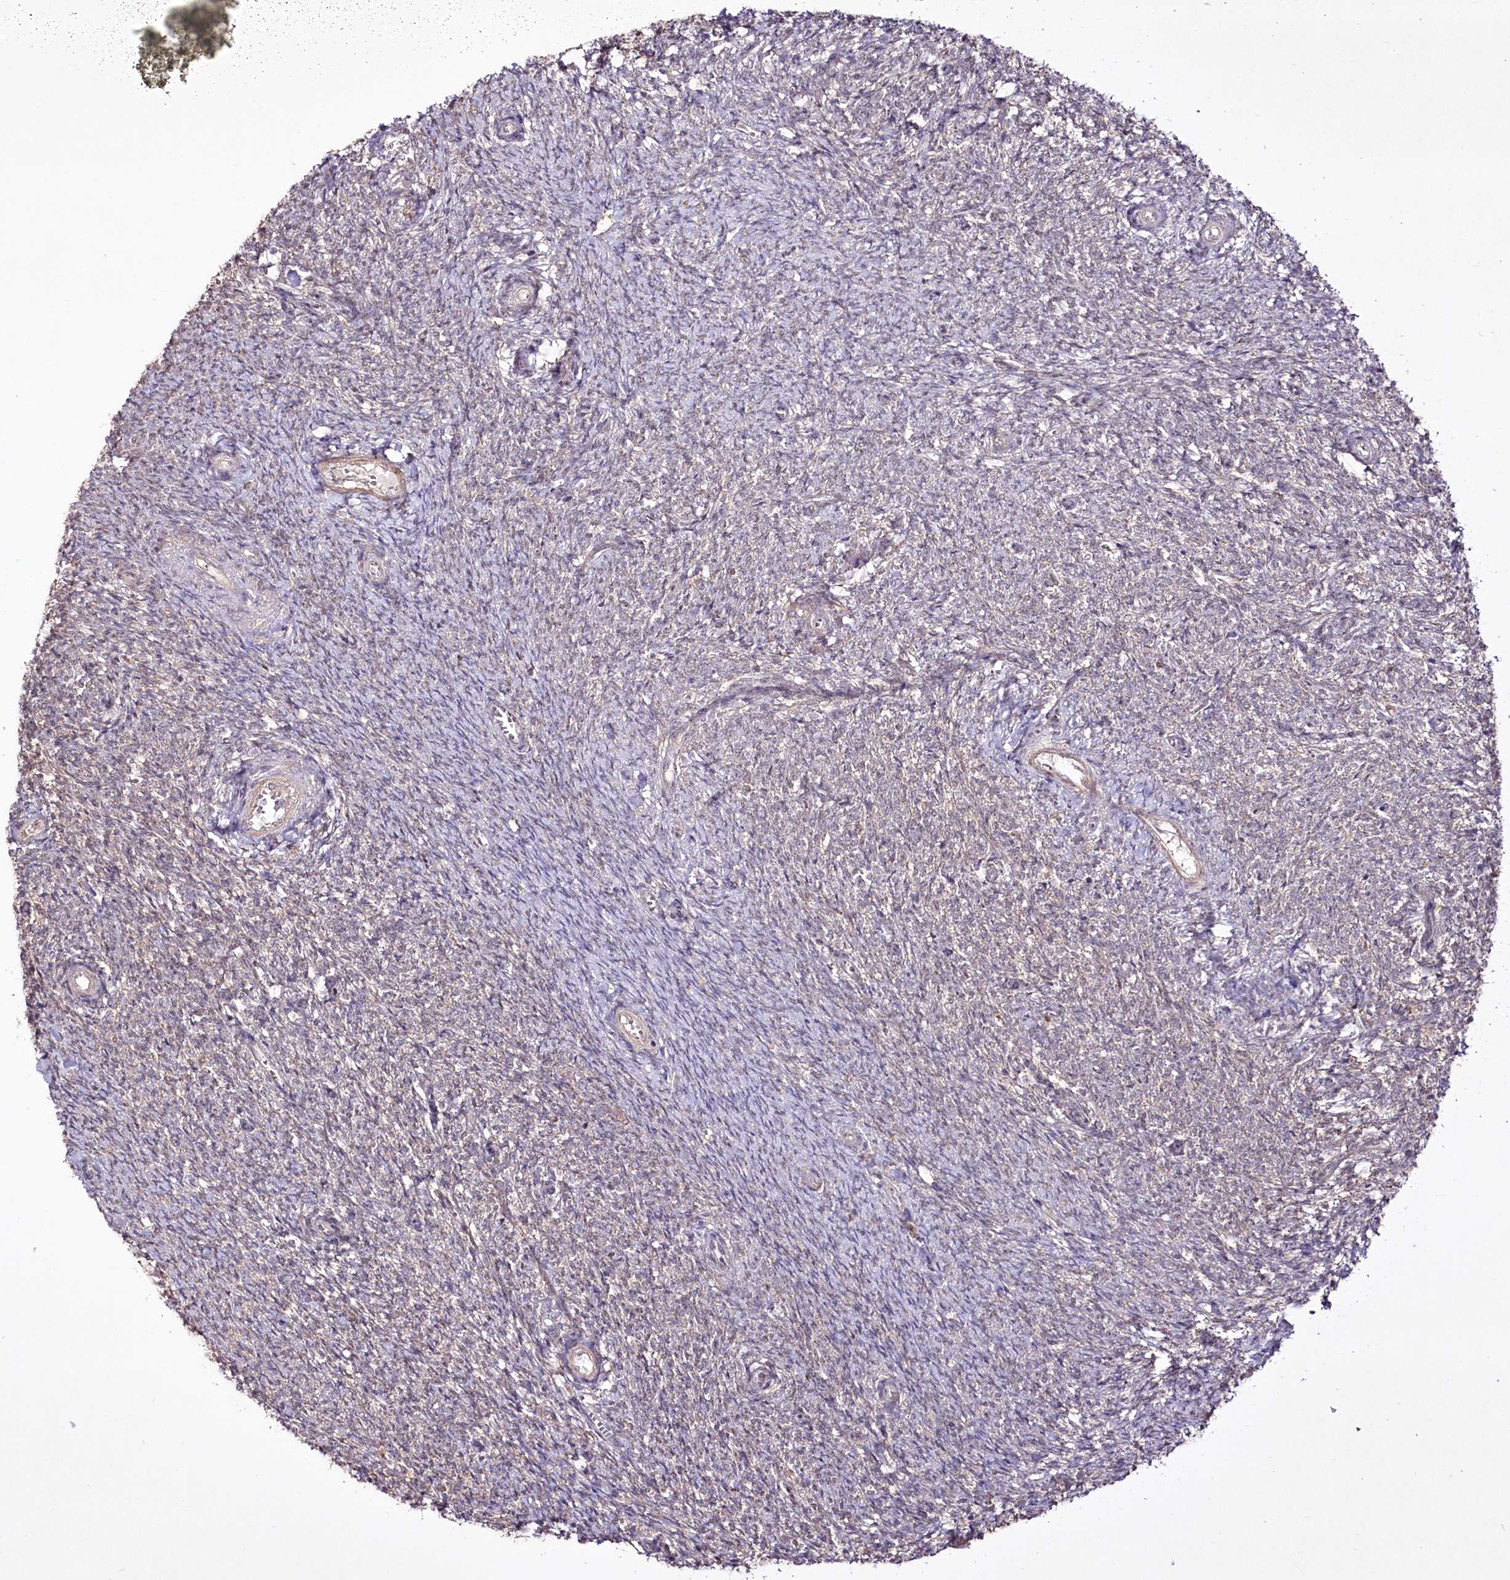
{"staining": {"intensity": "weak", "quantity": "<25%", "location": "cytoplasmic/membranous"}, "tissue": "ovary", "cell_type": "Ovarian stroma cells", "image_type": "normal", "snomed": [{"axis": "morphology", "description": "Normal tissue, NOS"}, {"axis": "topography", "description": "Ovary"}], "caption": "Ovarian stroma cells are negative for protein expression in benign human ovary. (Brightfield microscopy of DAB (3,3'-diaminobenzidine) immunohistochemistry at high magnification).", "gene": "CCDC59", "patient": {"sex": "female", "age": 44}}